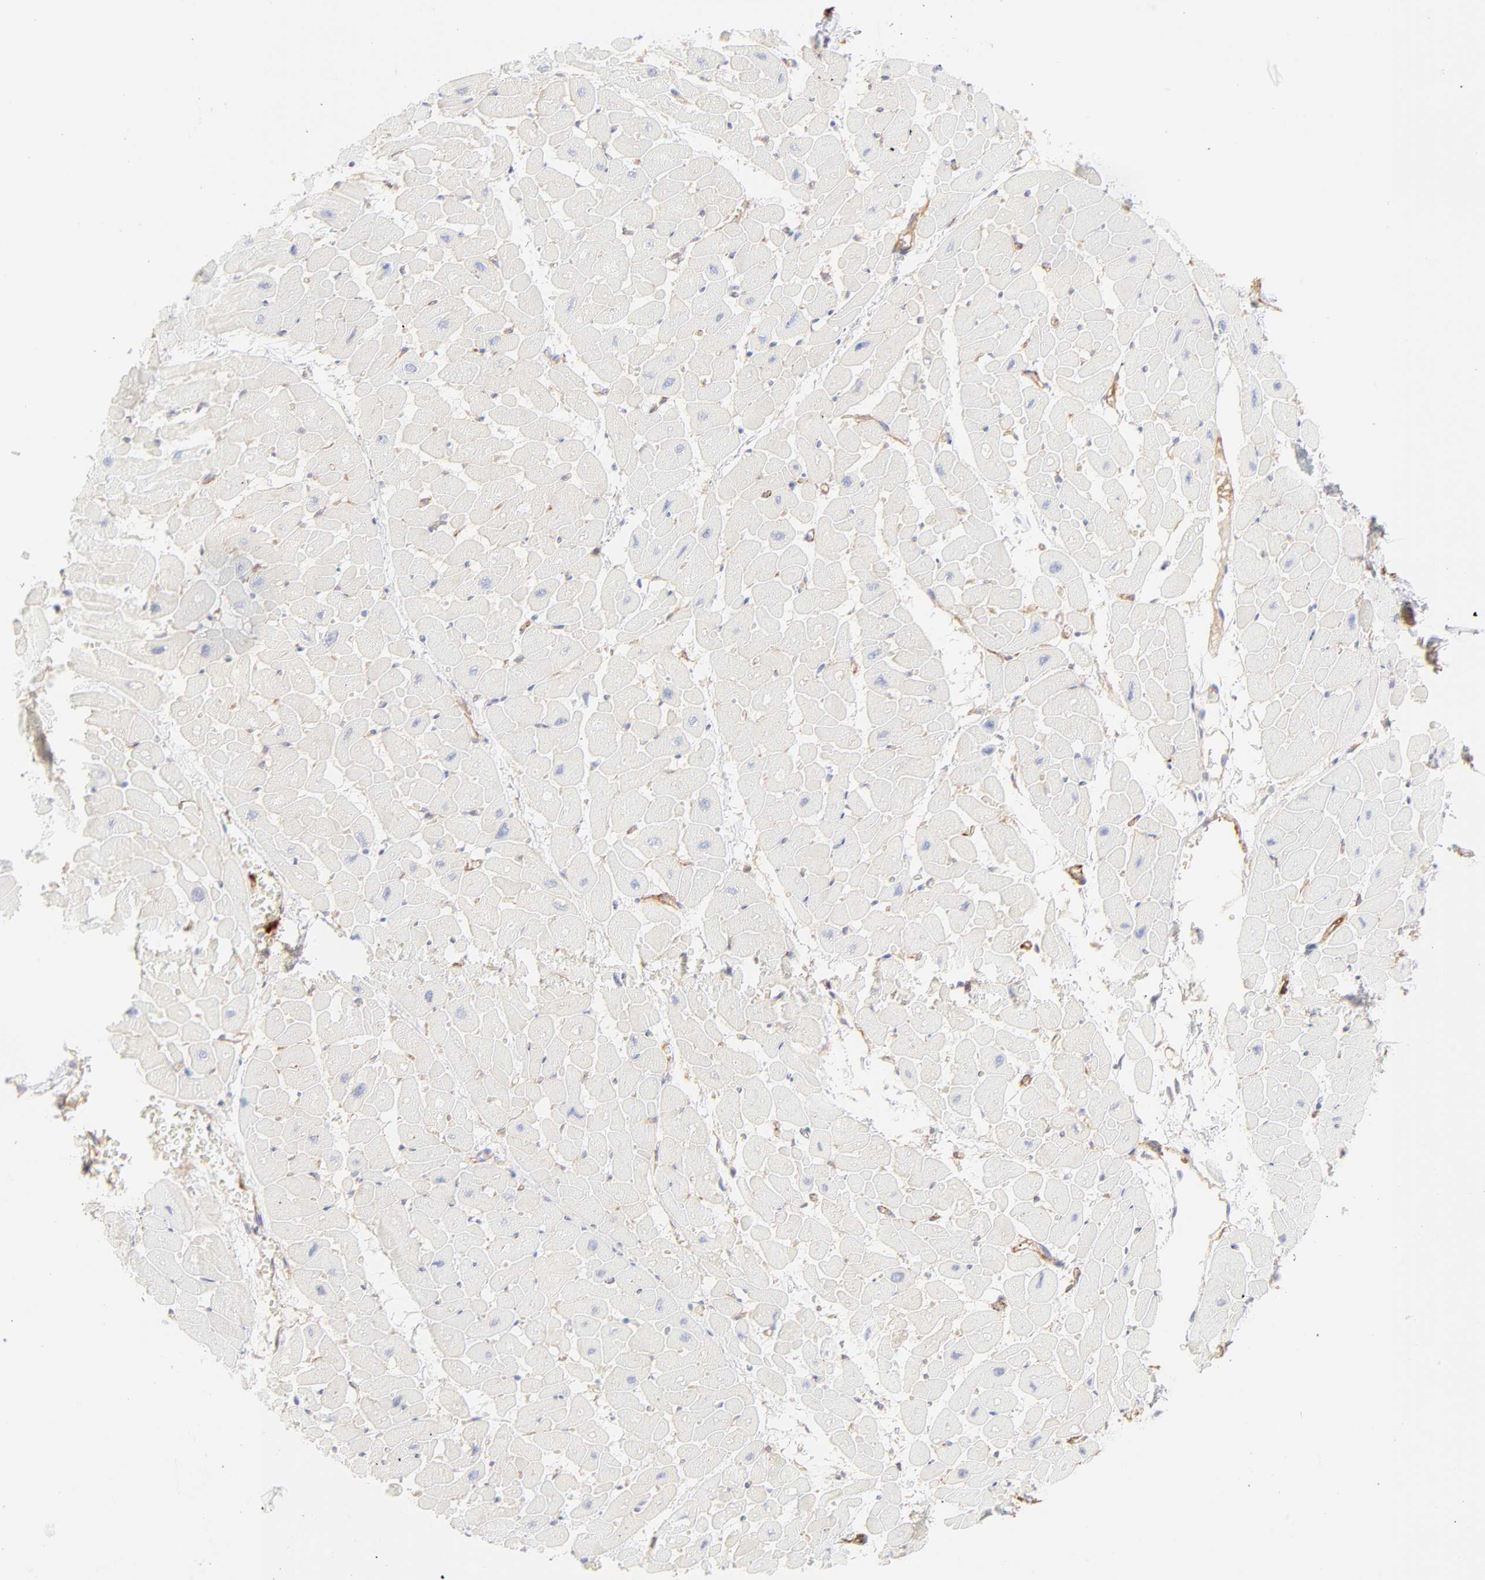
{"staining": {"intensity": "negative", "quantity": "none", "location": "none"}, "tissue": "heart muscle", "cell_type": "Cardiomyocytes", "image_type": "normal", "snomed": [{"axis": "morphology", "description": "Normal tissue, NOS"}, {"axis": "topography", "description": "Heart"}], "caption": "High power microscopy micrograph of an immunohistochemistry (IHC) micrograph of benign heart muscle, revealing no significant expression in cardiomyocytes. (Stains: DAB (3,3'-diaminobenzidine) immunohistochemistry with hematoxylin counter stain, Microscopy: brightfield microscopy at high magnification).", "gene": "ITGA5", "patient": {"sex": "male", "age": 45}}